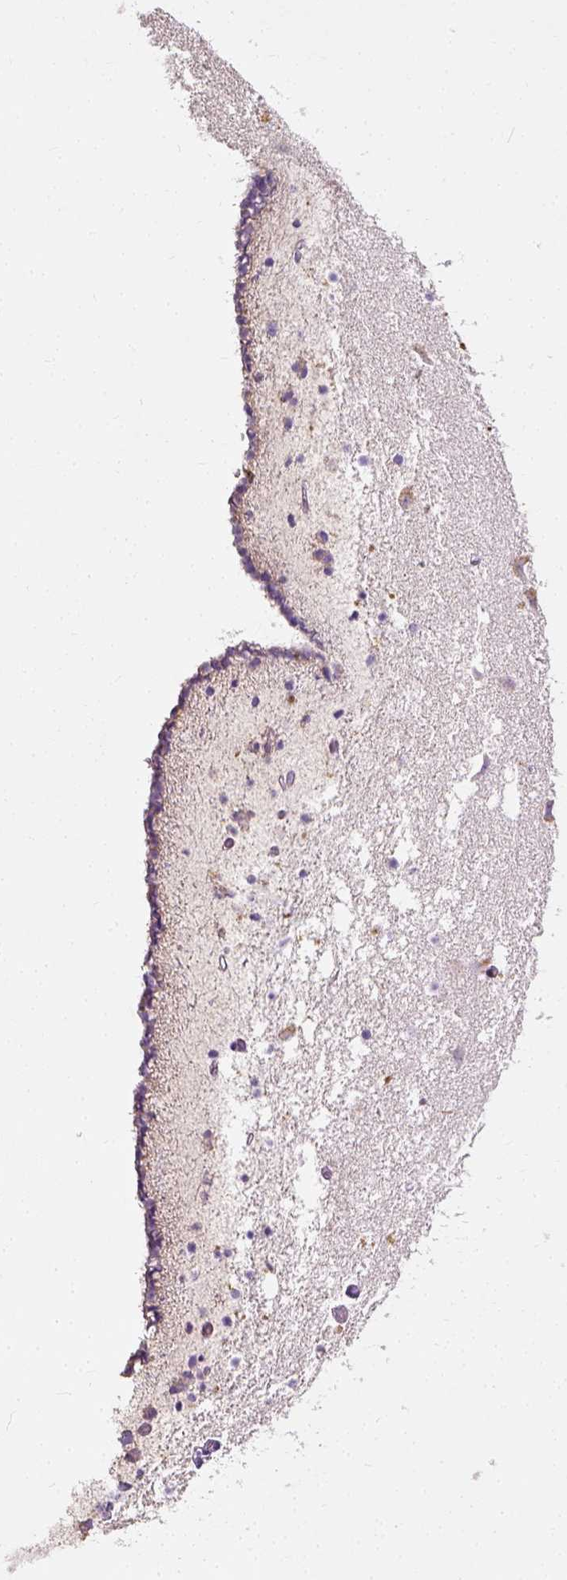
{"staining": {"intensity": "negative", "quantity": "none", "location": "none"}, "tissue": "caudate", "cell_type": "Glial cells", "image_type": "normal", "snomed": [{"axis": "morphology", "description": "Normal tissue, NOS"}, {"axis": "topography", "description": "Lateral ventricle wall"}], "caption": "Immunohistochemical staining of normal caudate displays no significant staining in glial cells. Brightfield microscopy of immunohistochemistry stained with DAB (brown) and hematoxylin (blue), captured at high magnification.", "gene": "DHCR24", "patient": {"sex": "female", "age": 42}}